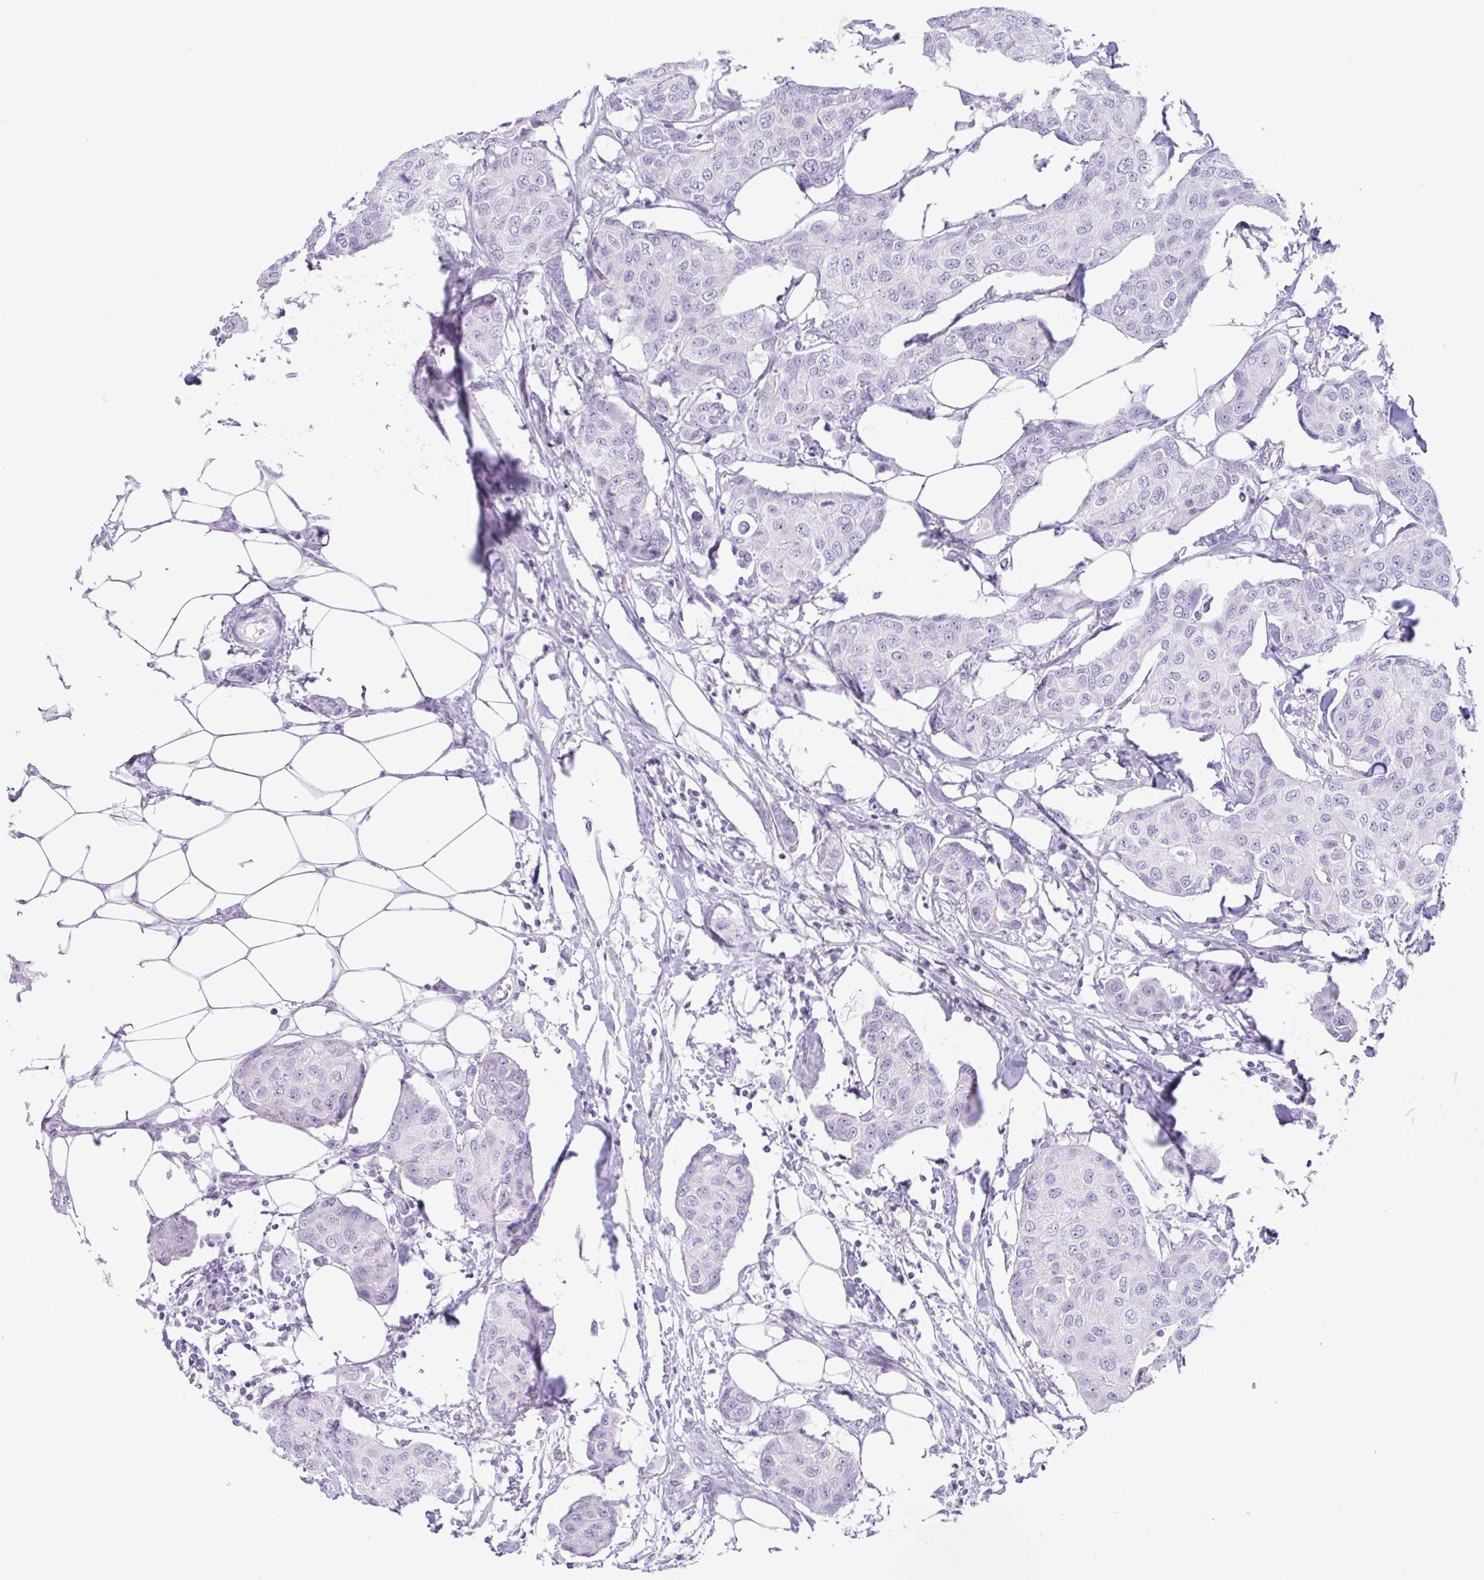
{"staining": {"intensity": "negative", "quantity": "none", "location": "none"}, "tissue": "breast cancer", "cell_type": "Tumor cells", "image_type": "cancer", "snomed": [{"axis": "morphology", "description": "Duct carcinoma"}, {"axis": "topography", "description": "Breast"}, {"axis": "topography", "description": "Lymph node"}], "caption": "An image of breast infiltrating ductal carcinoma stained for a protein reveals no brown staining in tumor cells.", "gene": "CTSE", "patient": {"sex": "female", "age": 80}}